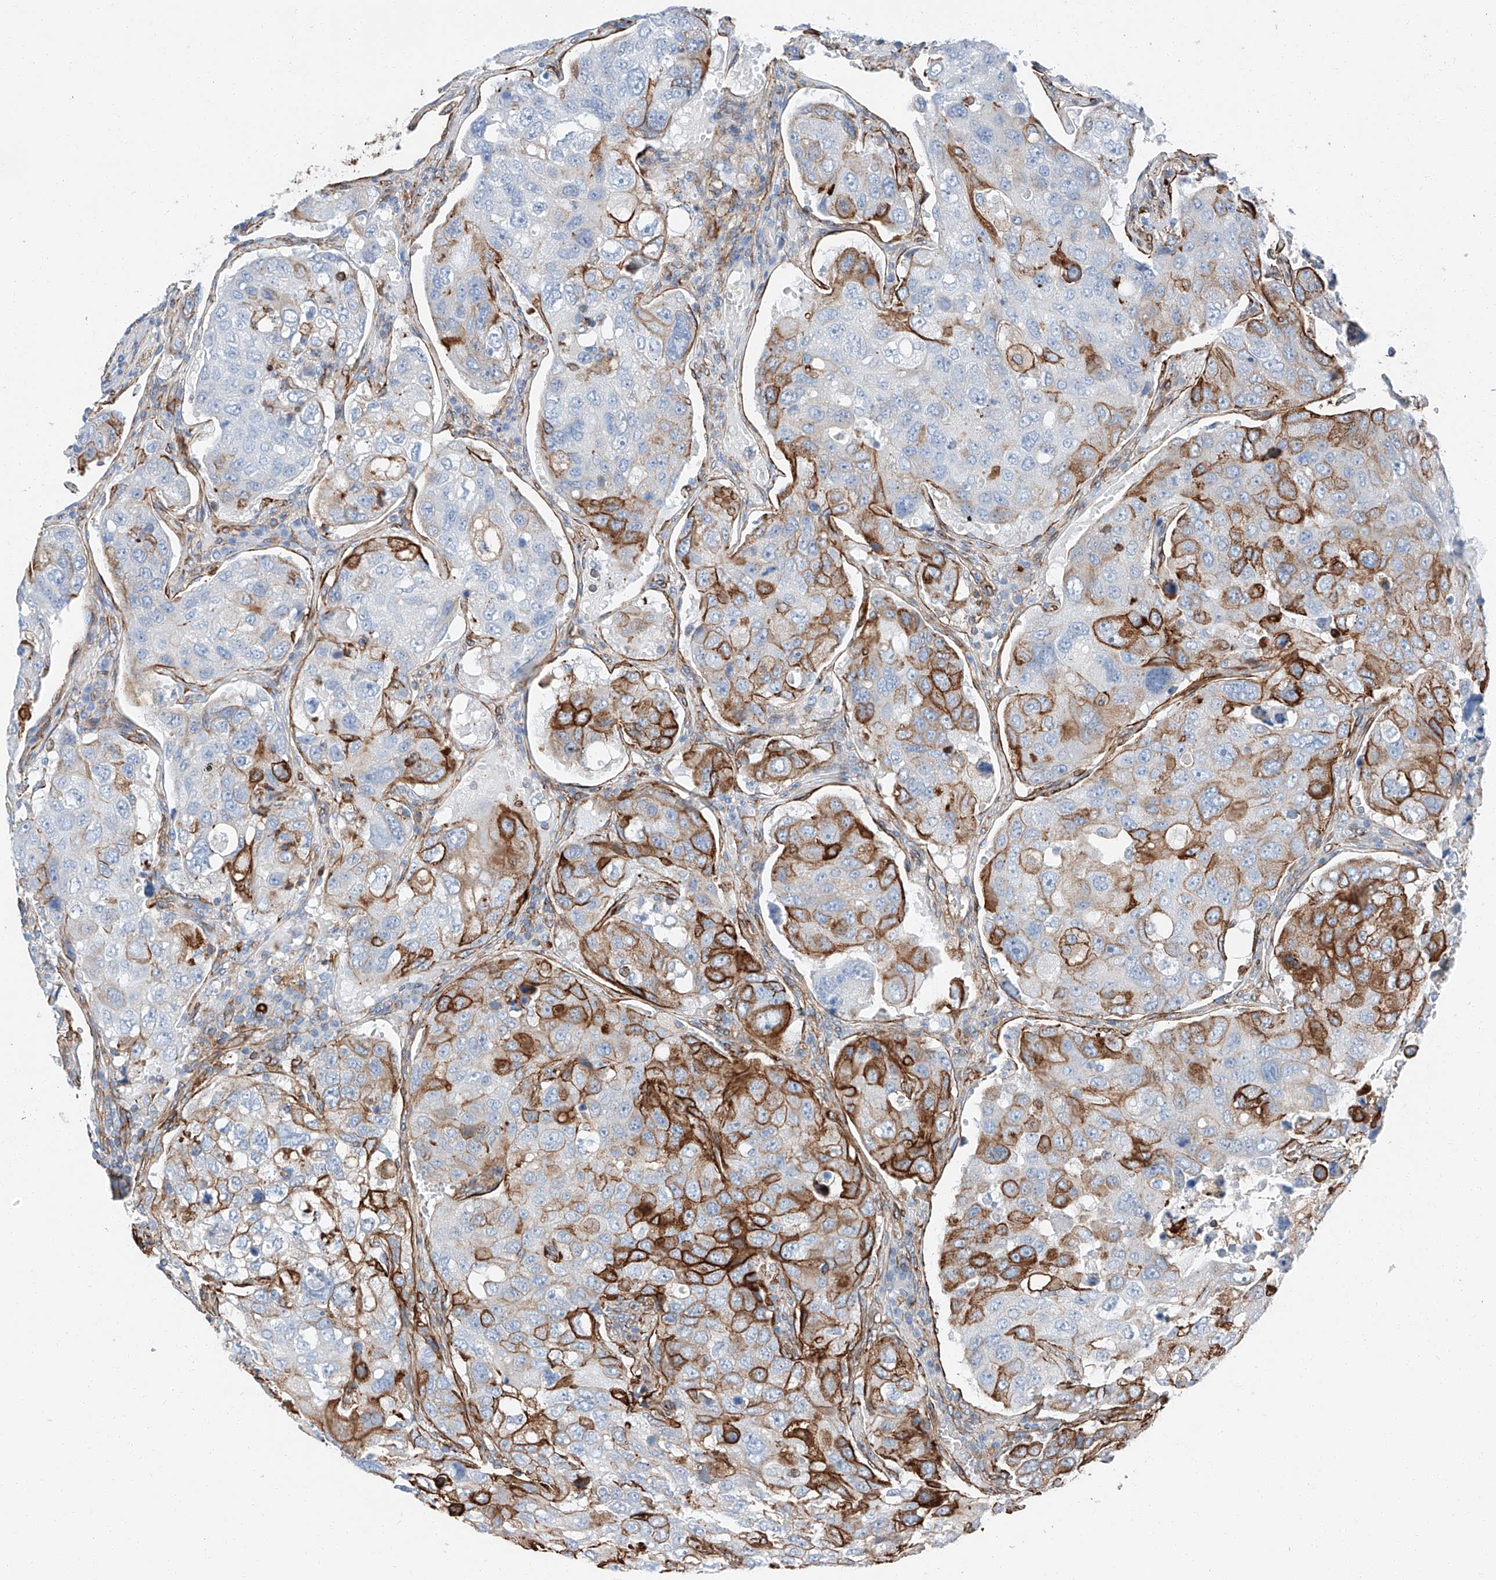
{"staining": {"intensity": "strong", "quantity": "<25%", "location": "cytoplasmic/membranous"}, "tissue": "urothelial cancer", "cell_type": "Tumor cells", "image_type": "cancer", "snomed": [{"axis": "morphology", "description": "Urothelial carcinoma, High grade"}, {"axis": "topography", "description": "Lymph node"}, {"axis": "topography", "description": "Urinary bladder"}], "caption": "There is medium levels of strong cytoplasmic/membranous positivity in tumor cells of urothelial cancer, as demonstrated by immunohistochemical staining (brown color).", "gene": "ZNF804A", "patient": {"sex": "male", "age": 51}}